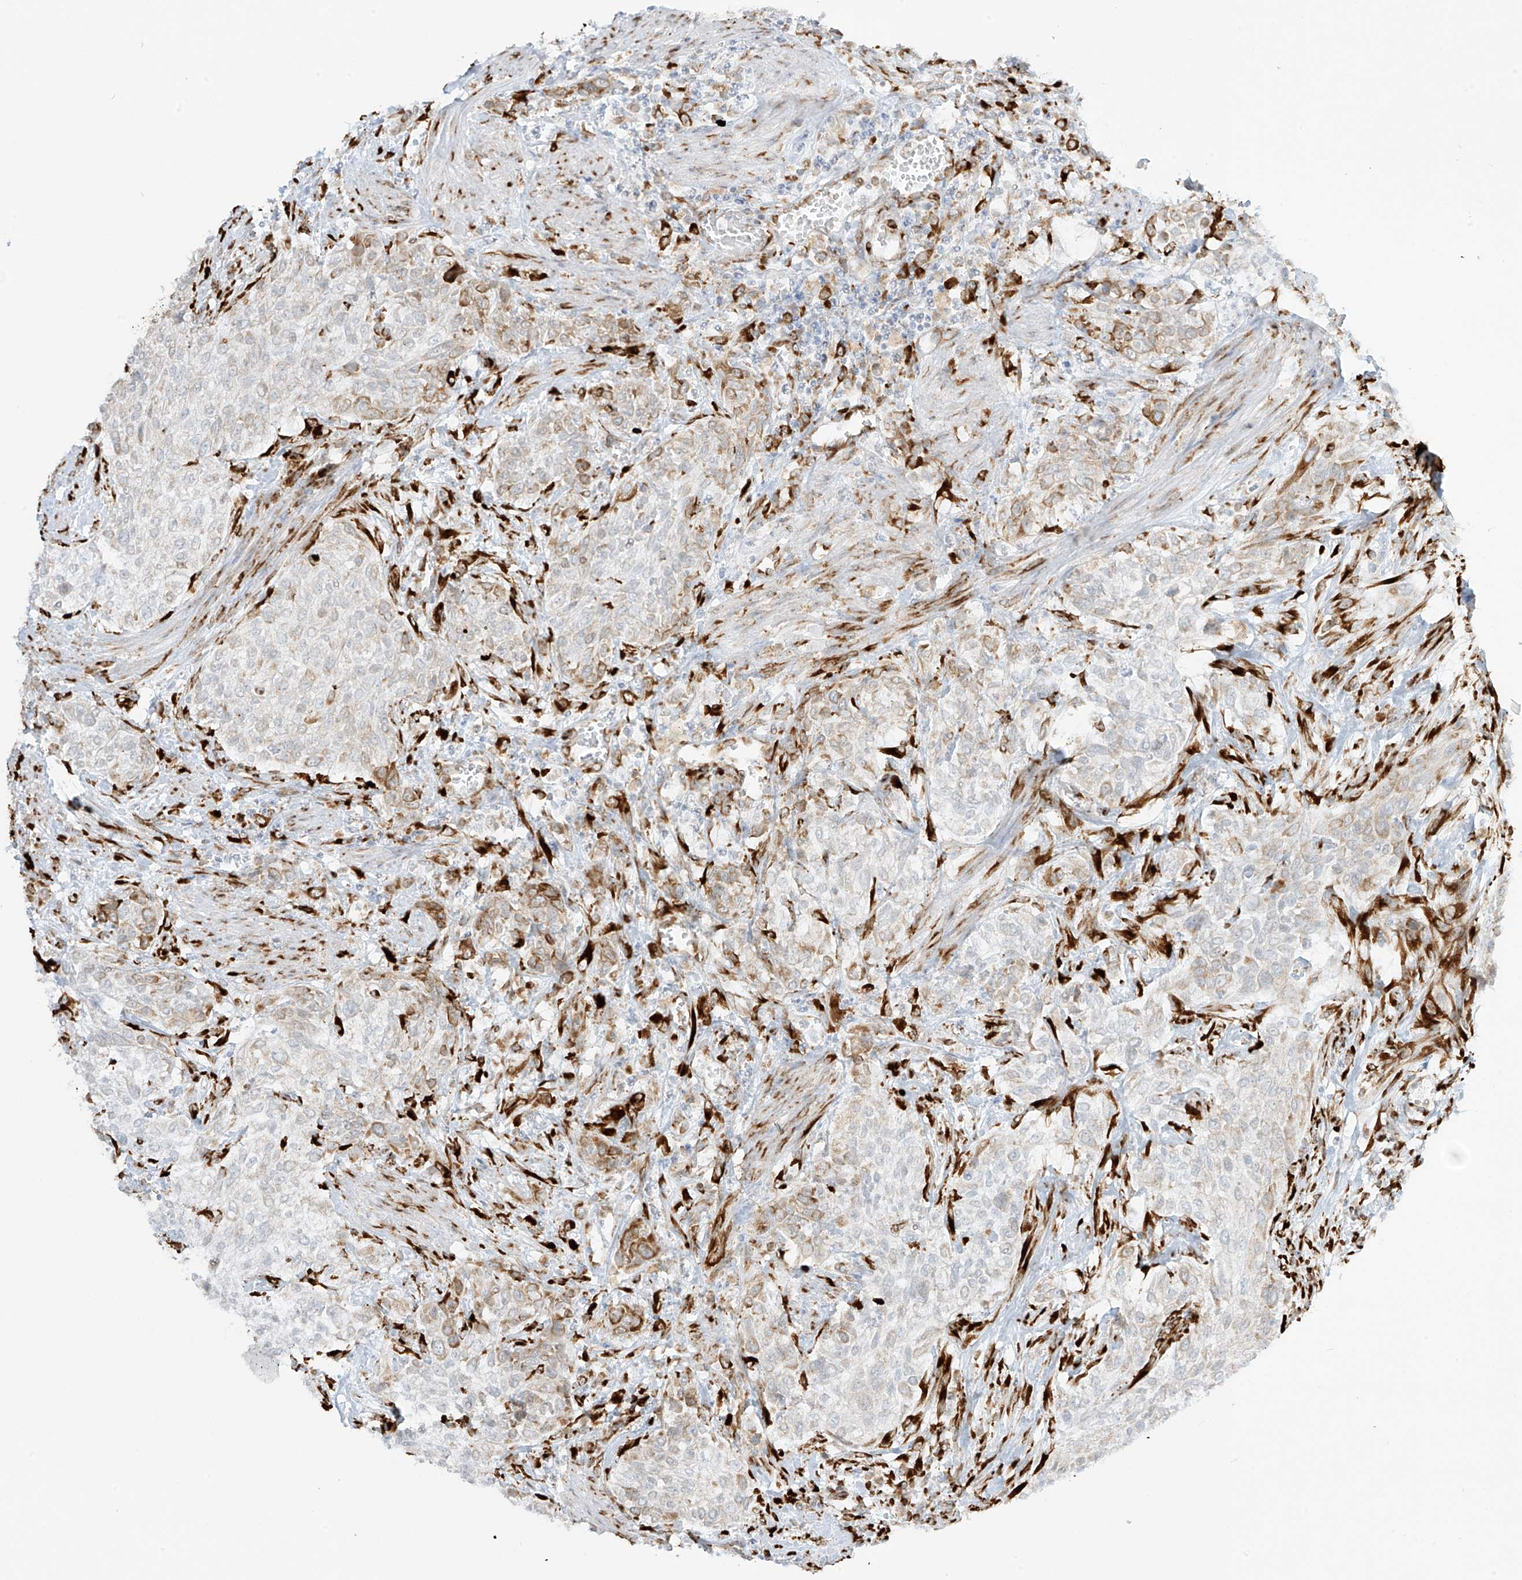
{"staining": {"intensity": "moderate", "quantity": "<25%", "location": "cytoplasmic/membranous"}, "tissue": "urothelial cancer", "cell_type": "Tumor cells", "image_type": "cancer", "snomed": [{"axis": "morphology", "description": "Urothelial carcinoma, High grade"}, {"axis": "topography", "description": "Urinary bladder"}], "caption": "This histopathology image demonstrates high-grade urothelial carcinoma stained with immunohistochemistry (IHC) to label a protein in brown. The cytoplasmic/membranous of tumor cells show moderate positivity for the protein. Nuclei are counter-stained blue.", "gene": "LRRC59", "patient": {"sex": "male", "age": 35}}